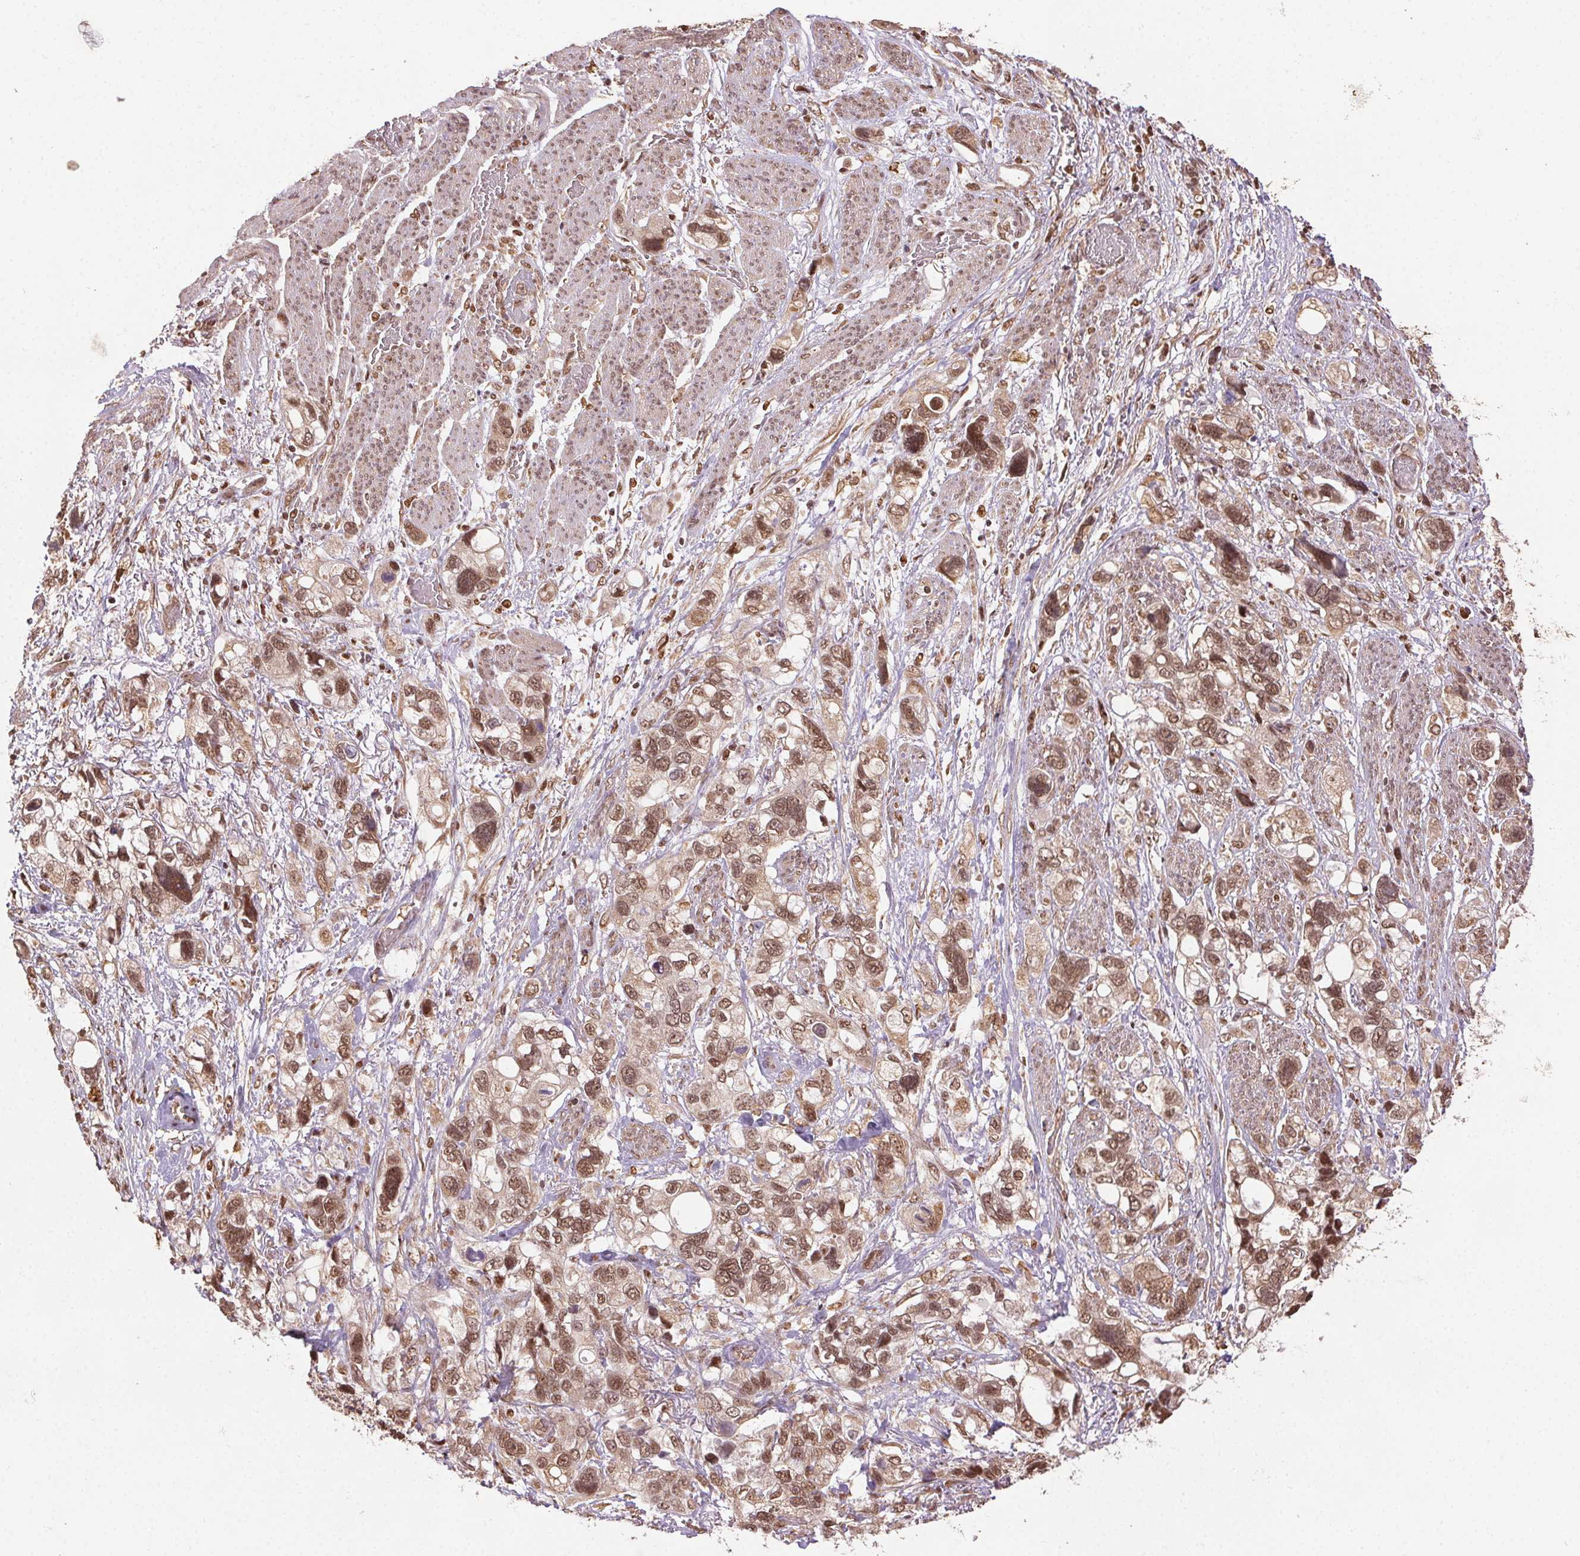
{"staining": {"intensity": "moderate", "quantity": ">75%", "location": "cytoplasmic/membranous,nuclear"}, "tissue": "stomach cancer", "cell_type": "Tumor cells", "image_type": "cancer", "snomed": [{"axis": "morphology", "description": "Adenocarcinoma, NOS"}, {"axis": "topography", "description": "Stomach, upper"}], "caption": "Stomach cancer stained for a protein demonstrates moderate cytoplasmic/membranous and nuclear positivity in tumor cells.", "gene": "TREML4", "patient": {"sex": "female", "age": 81}}